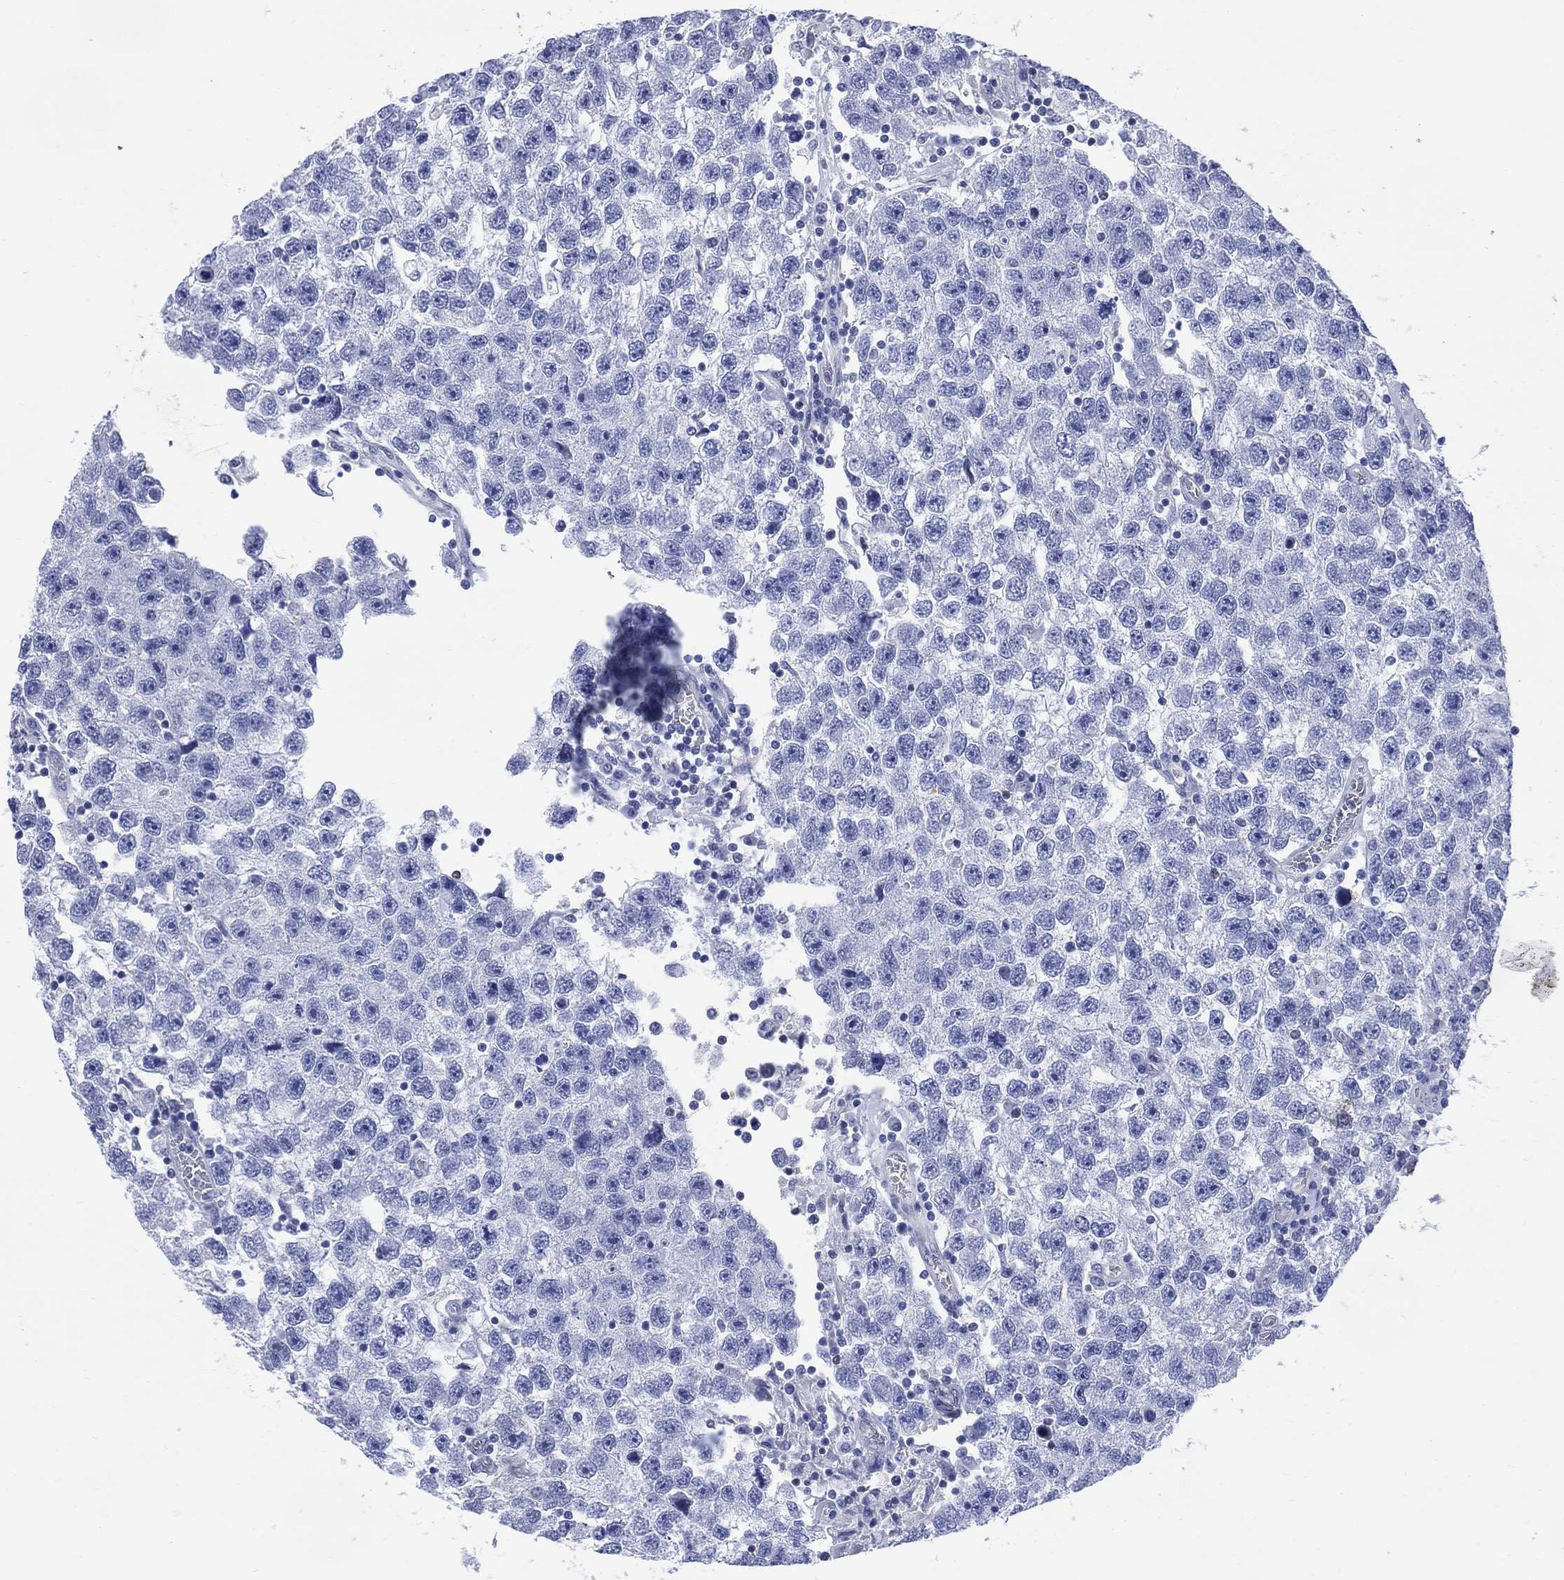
{"staining": {"intensity": "negative", "quantity": "none", "location": "none"}, "tissue": "testis cancer", "cell_type": "Tumor cells", "image_type": "cancer", "snomed": [{"axis": "morphology", "description": "Seminoma, NOS"}, {"axis": "topography", "description": "Testis"}], "caption": "Testis seminoma was stained to show a protein in brown. There is no significant positivity in tumor cells.", "gene": "DDI1", "patient": {"sex": "male", "age": 26}}